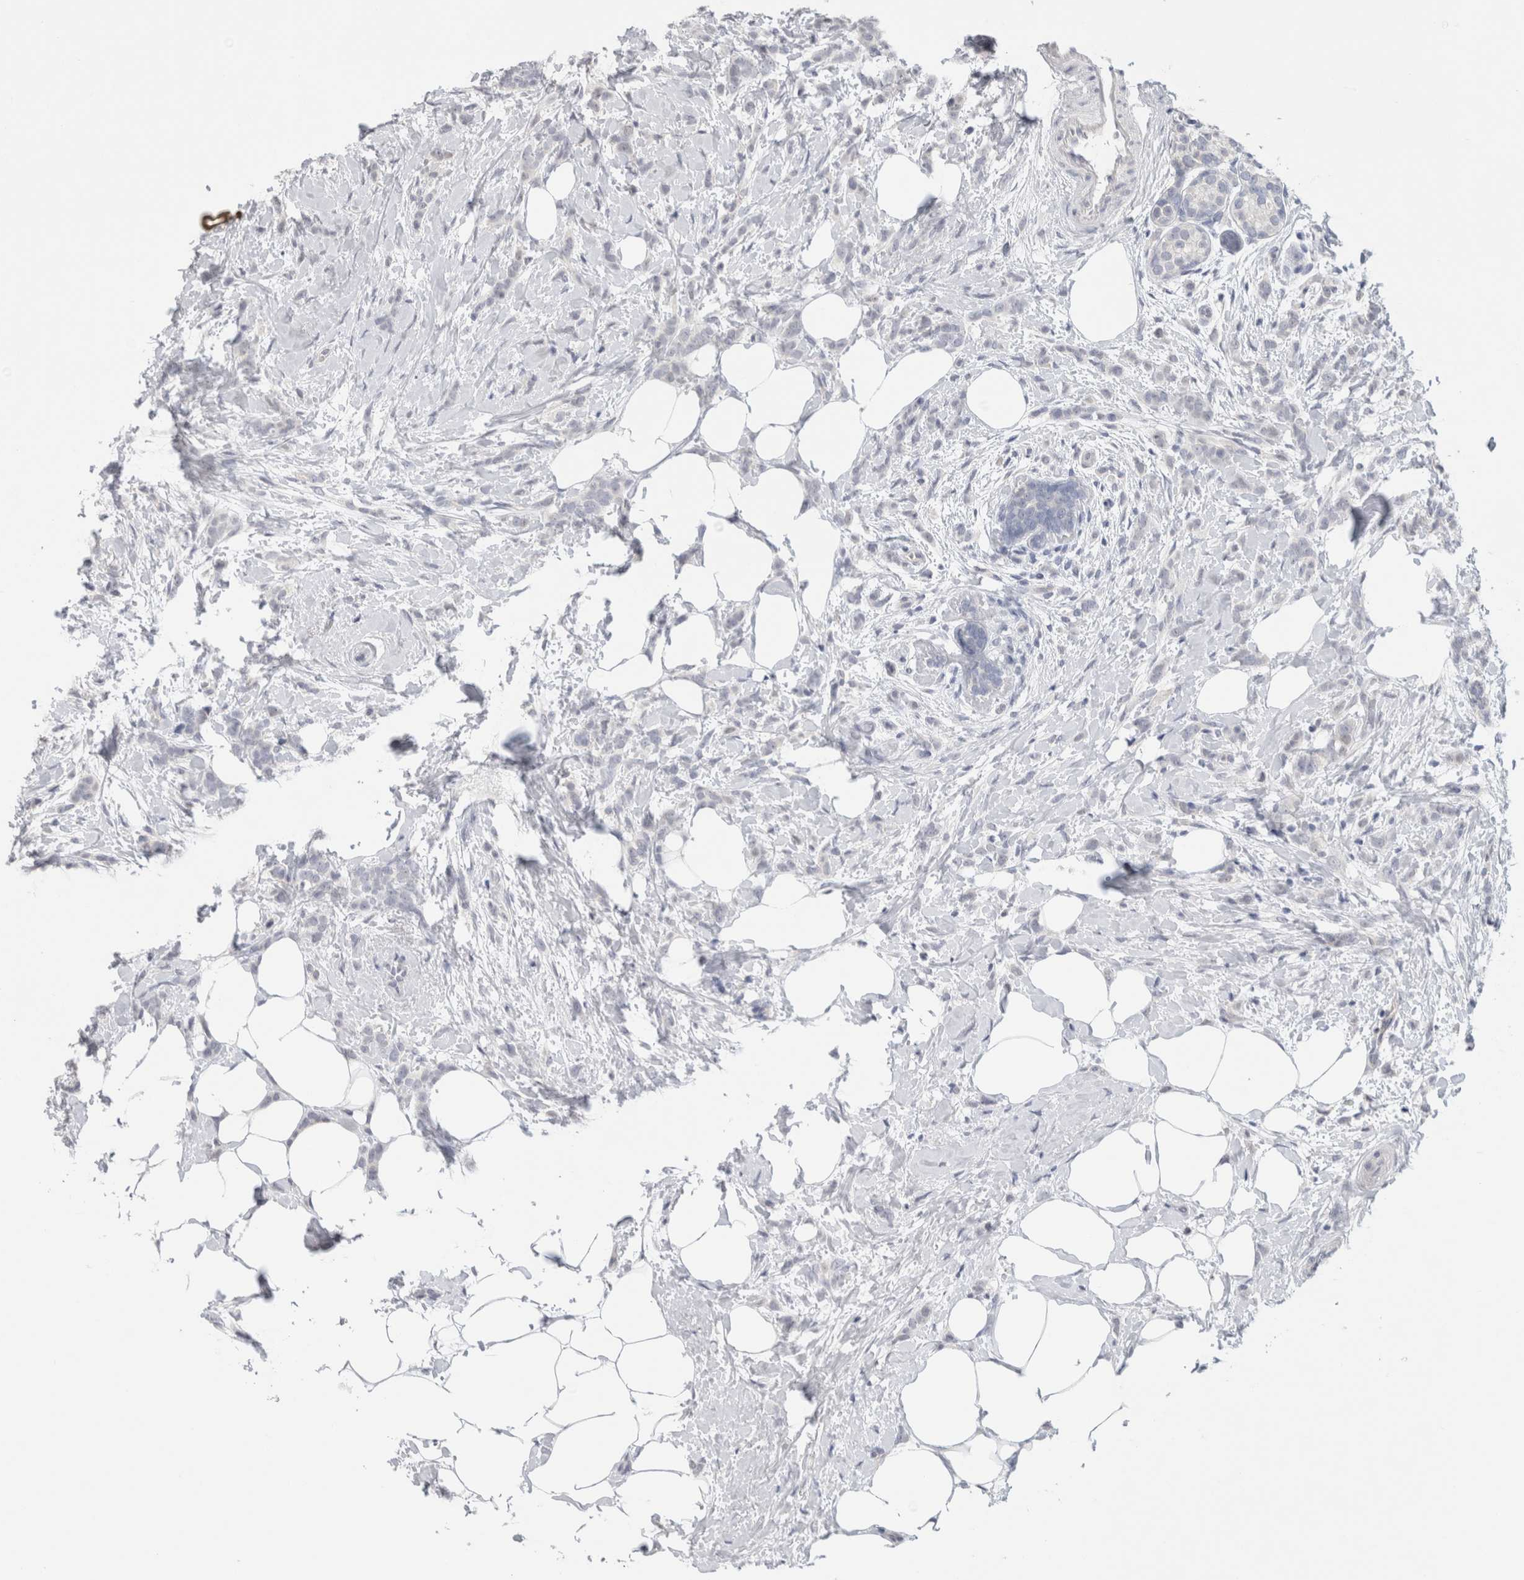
{"staining": {"intensity": "negative", "quantity": "none", "location": "none"}, "tissue": "breast cancer", "cell_type": "Tumor cells", "image_type": "cancer", "snomed": [{"axis": "morphology", "description": "Lobular carcinoma, in situ"}, {"axis": "morphology", "description": "Lobular carcinoma"}, {"axis": "topography", "description": "Breast"}], "caption": "High power microscopy micrograph of an immunohistochemistry photomicrograph of lobular carcinoma in situ (breast), revealing no significant positivity in tumor cells.", "gene": "TONSL", "patient": {"sex": "female", "age": 41}}